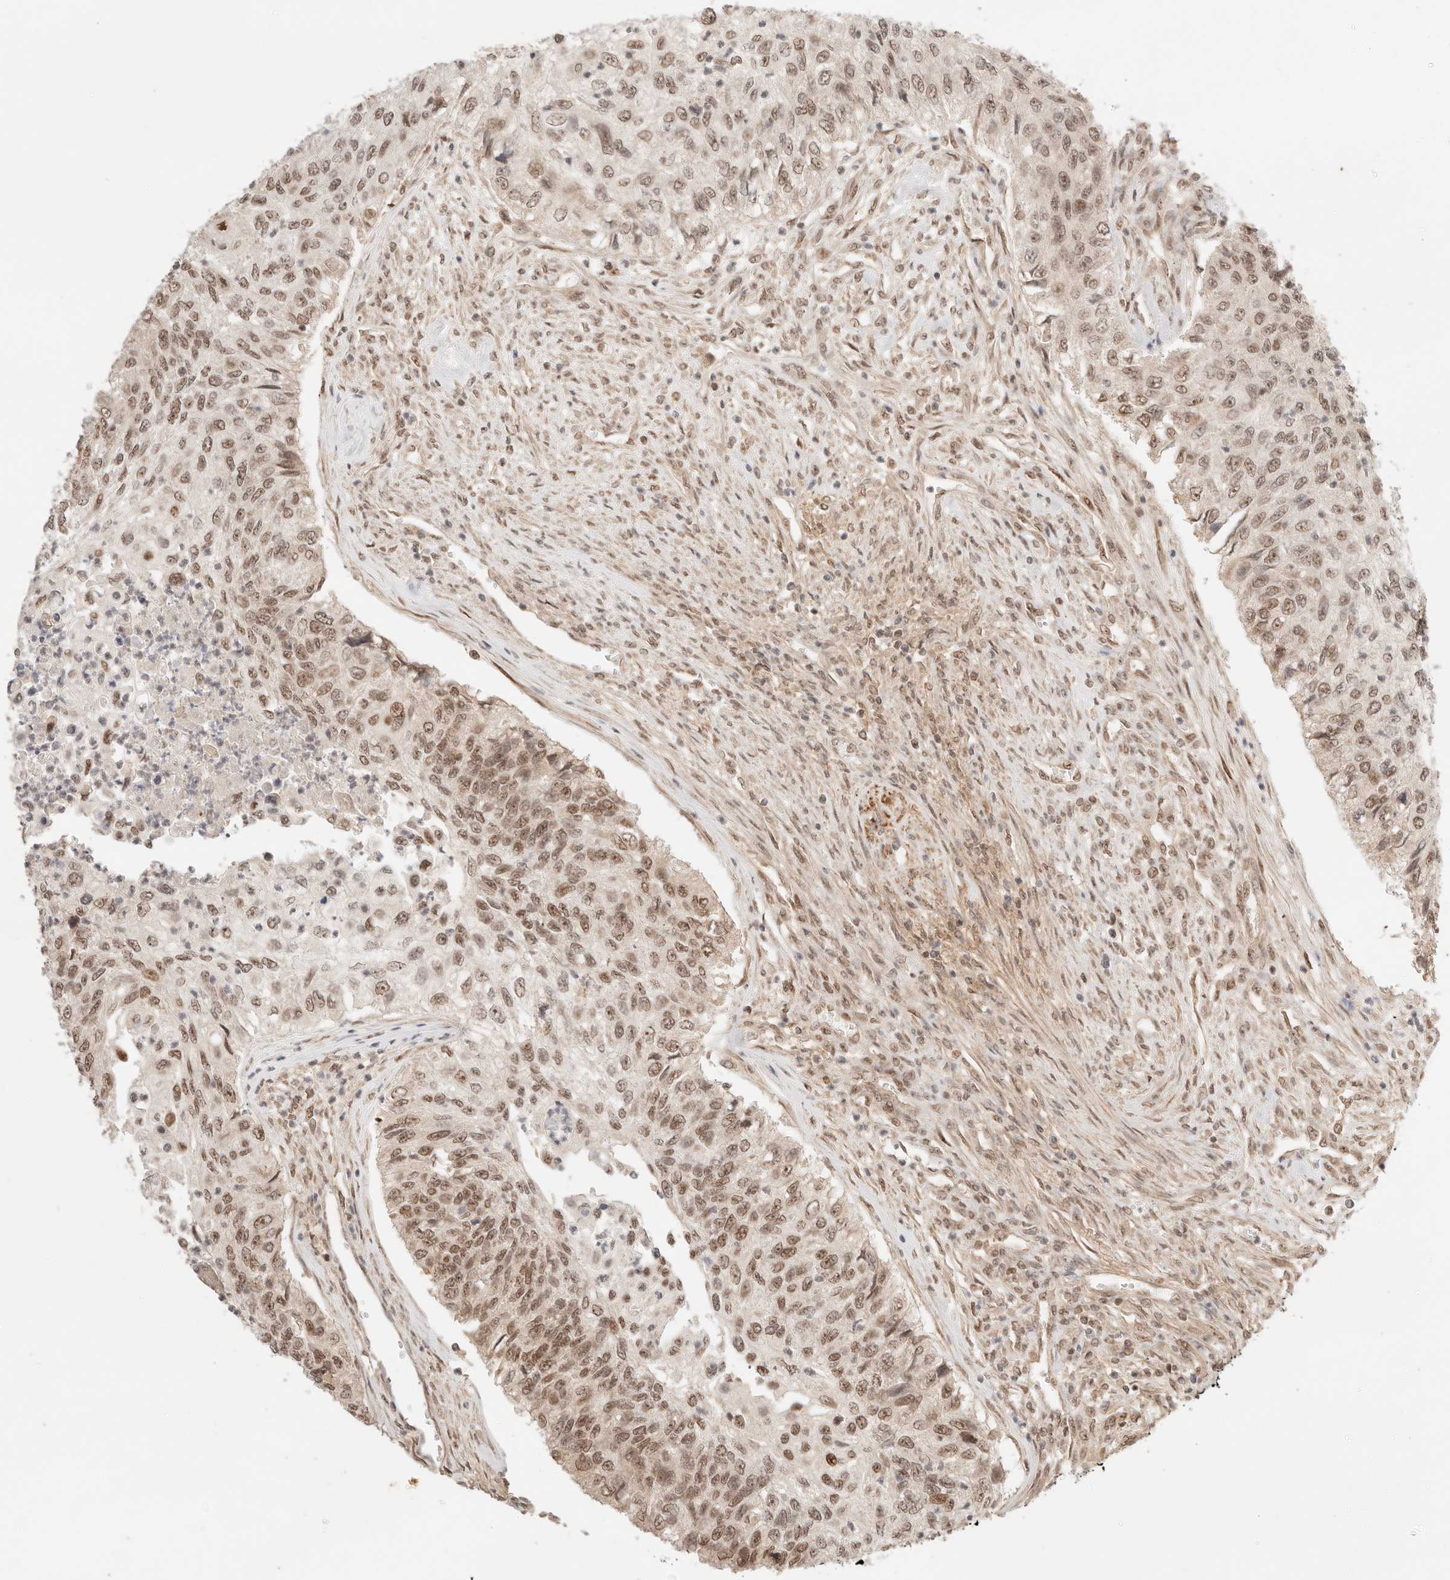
{"staining": {"intensity": "moderate", "quantity": ">75%", "location": "nuclear"}, "tissue": "urothelial cancer", "cell_type": "Tumor cells", "image_type": "cancer", "snomed": [{"axis": "morphology", "description": "Urothelial carcinoma, High grade"}, {"axis": "topography", "description": "Urinary bladder"}], "caption": "Urothelial cancer stained for a protein demonstrates moderate nuclear positivity in tumor cells. Using DAB (3,3'-diaminobenzidine) (brown) and hematoxylin (blue) stains, captured at high magnification using brightfield microscopy.", "gene": "GTF2E2", "patient": {"sex": "female", "age": 60}}